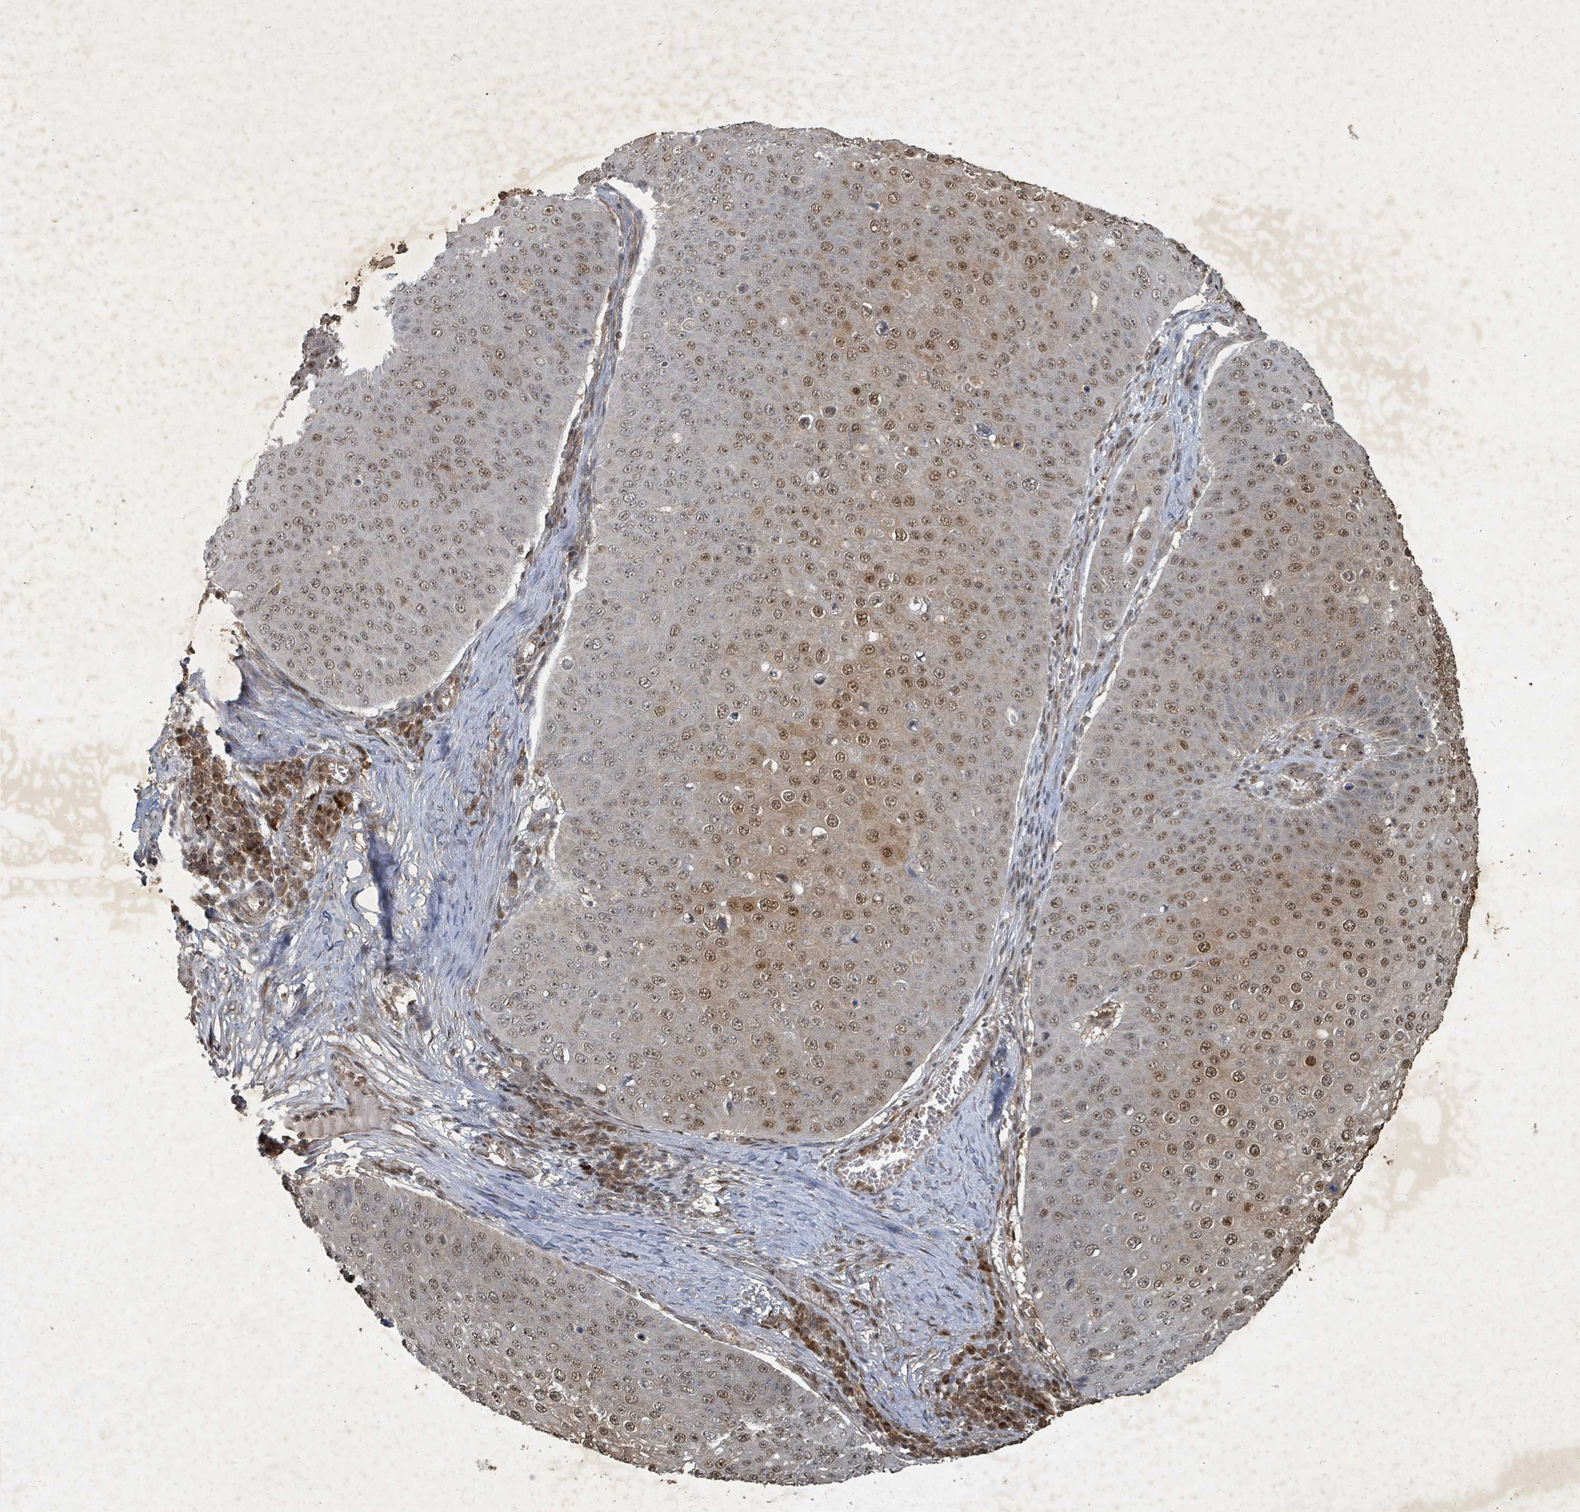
{"staining": {"intensity": "moderate", "quantity": ">75%", "location": "nuclear"}, "tissue": "skin cancer", "cell_type": "Tumor cells", "image_type": "cancer", "snomed": [{"axis": "morphology", "description": "Squamous cell carcinoma, NOS"}, {"axis": "topography", "description": "Skin"}], "caption": "Squamous cell carcinoma (skin) stained with immunohistochemistry (IHC) demonstrates moderate nuclear positivity in about >75% of tumor cells.", "gene": "KDM4E", "patient": {"sex": "male", "age": 71}}